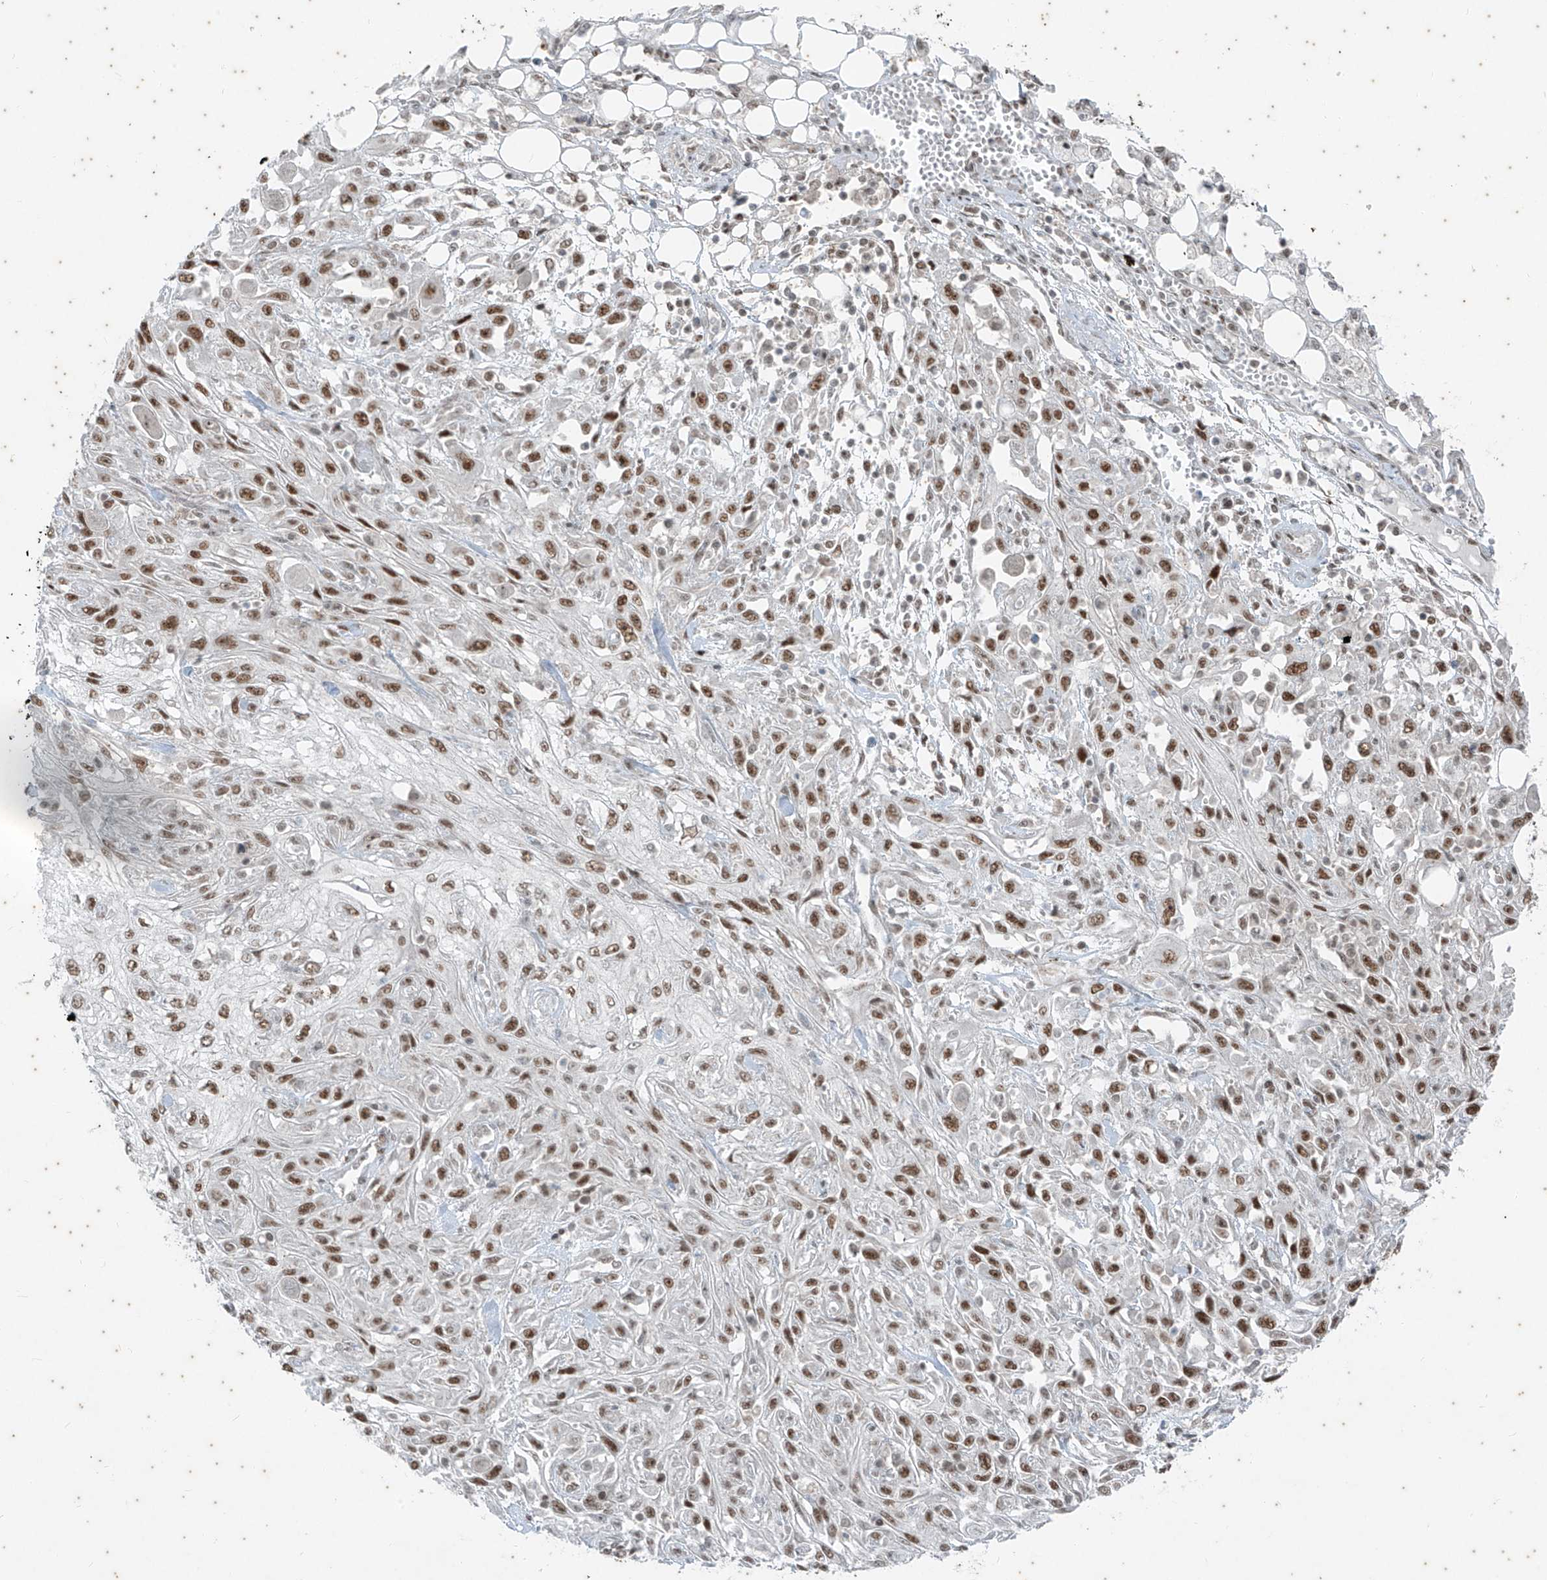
{"staining": {"intensity": "moderate", "quantity": ">75%", "location": "nuclear"}, "tissue": "skin cancer", "cell_type": "Tumor cells", "image_type": "cancer", "snomed": [{"axis": "morphology", "description": "Squamous cell carcinoma, NOS"}, {"axis": "morphology", "description": "Squamous cell carcinoma, metastatic, NOS"}, {"axis": "topography", "description": "Skin"}, {"axis": "topography", "description": "Lymph node"}], "caption": "Approximately >75% of tumor cells in human skin cancer display moderate nuclear protein positivity as visualized by brown immunohistochemical staining.", "gene": "ZNF354B", "patient": {"sex": "male", "age": 75}}